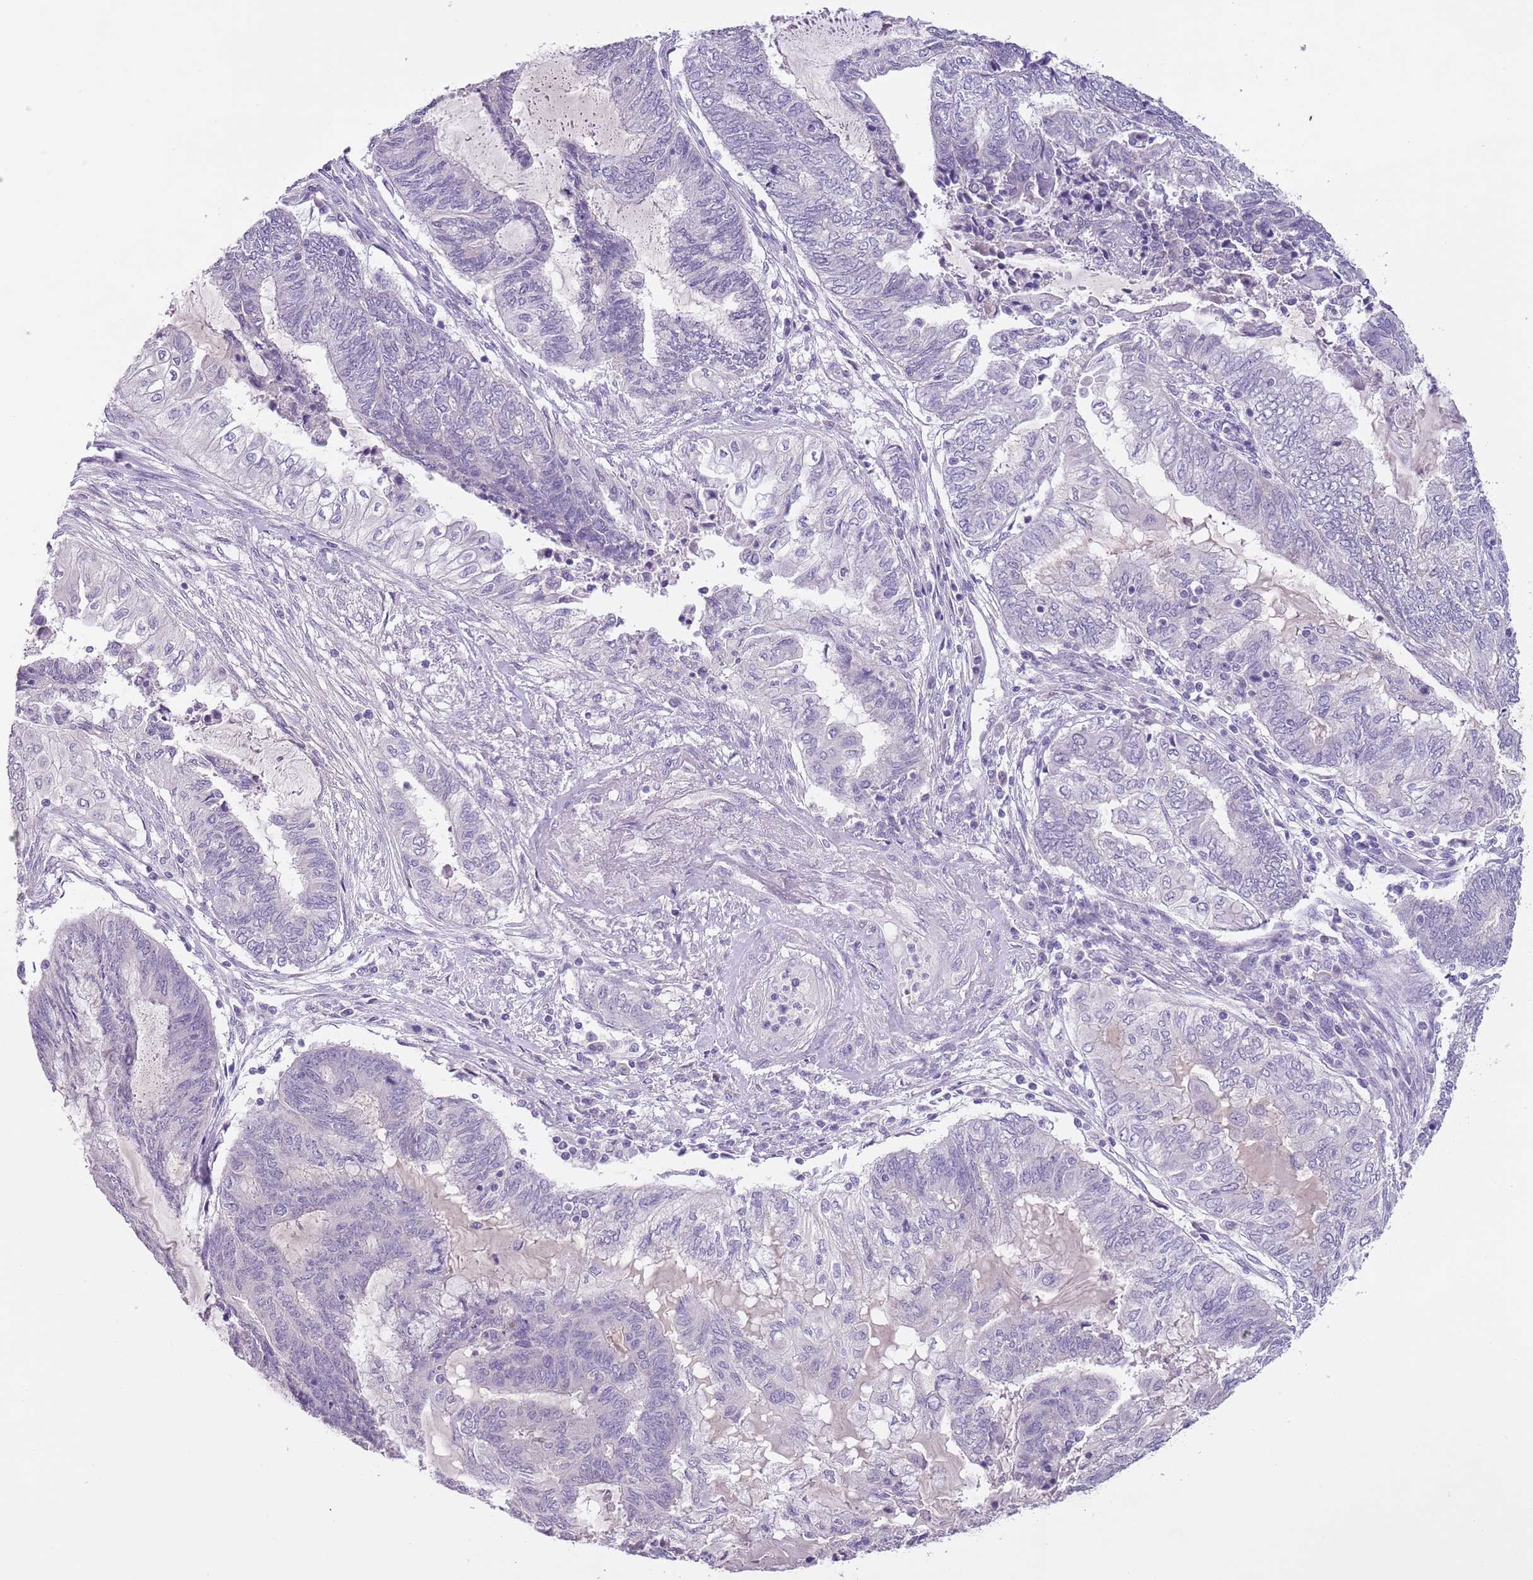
{"staining": {"intensity": "negative", "quantity": "none", "location": "none"}, "tissue": "endometrial cancer", "cell_type": "Tumor cells", "image_type": "cancer", "snomed": [{"axis": "morphology", "description": "Adenocarcinoma, NOS"}, {"axis": "topography", "description": "Uterus"}, {"axis": "topography", "description": "Endometrium"}], "caption": "A histopathology image of adenocarcinoma (endometrial) stained for a protein shows no brown staining in tumor cells. (DAB immunohistochemistry, high magnification).", "gene": "SLC35E3", "patient": {"sex": "female", "age": 70}}